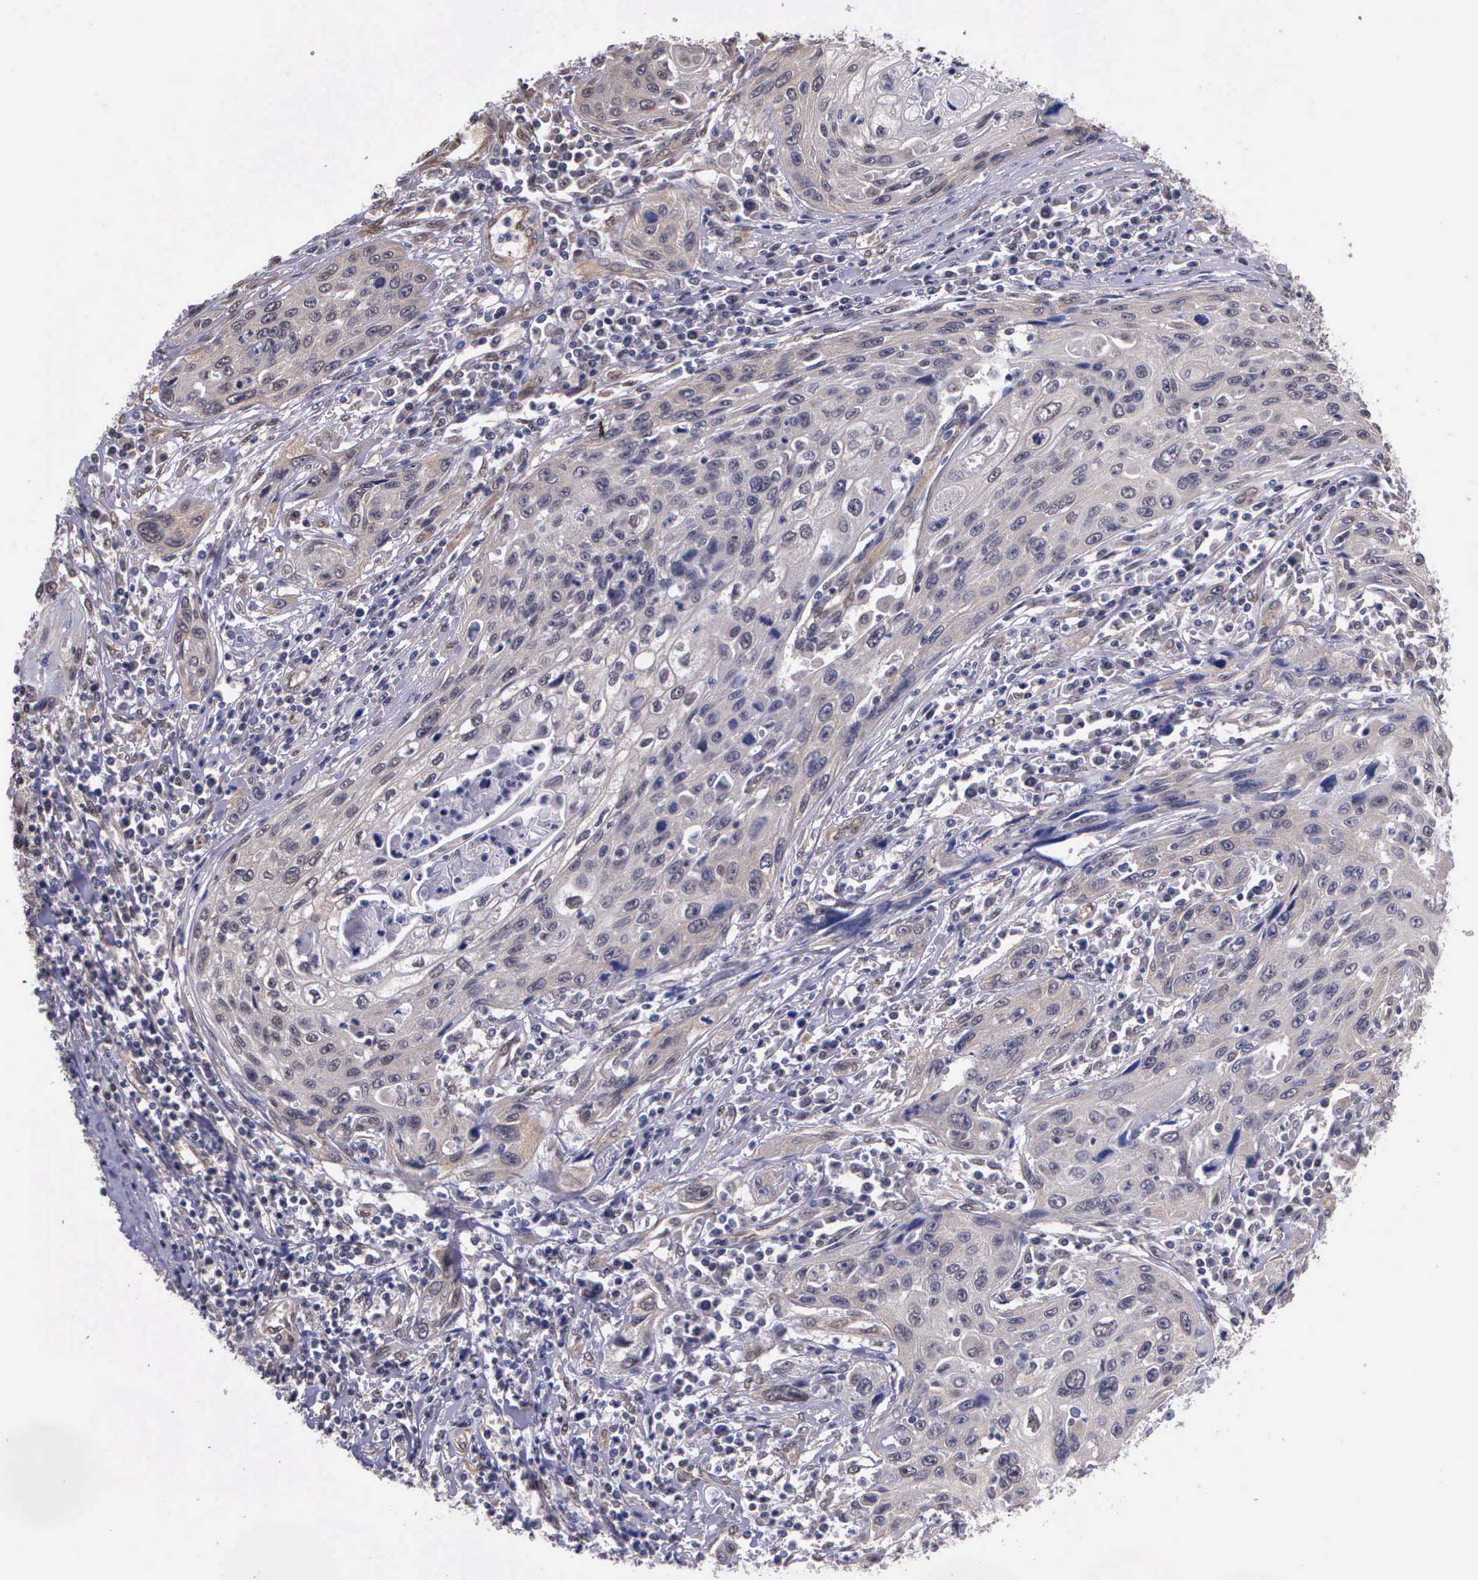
{"staining": {"intensity": "weak", "quantity": "<25%", "location": "cytoplasmic/membranous"}, "tissue": "cervical cancer", "cell_type": "Tumor cells", "image_type": "cancer", "snomed": [{"axis": "morphology", "description": "Squamous cell carcinoma, NOS"}, {"axis": "topography", "description": "Cervix"}], "caption": "Image shows no significant protein positivity in tumor cells of squamous cell carcinoma (cervical). (DAB (3,3'-diaminobenzidine) immunohistochemistry (IHC), high magnification).", "gene": "PSMC1", "patient": {"sex": "female", "age": 32}}